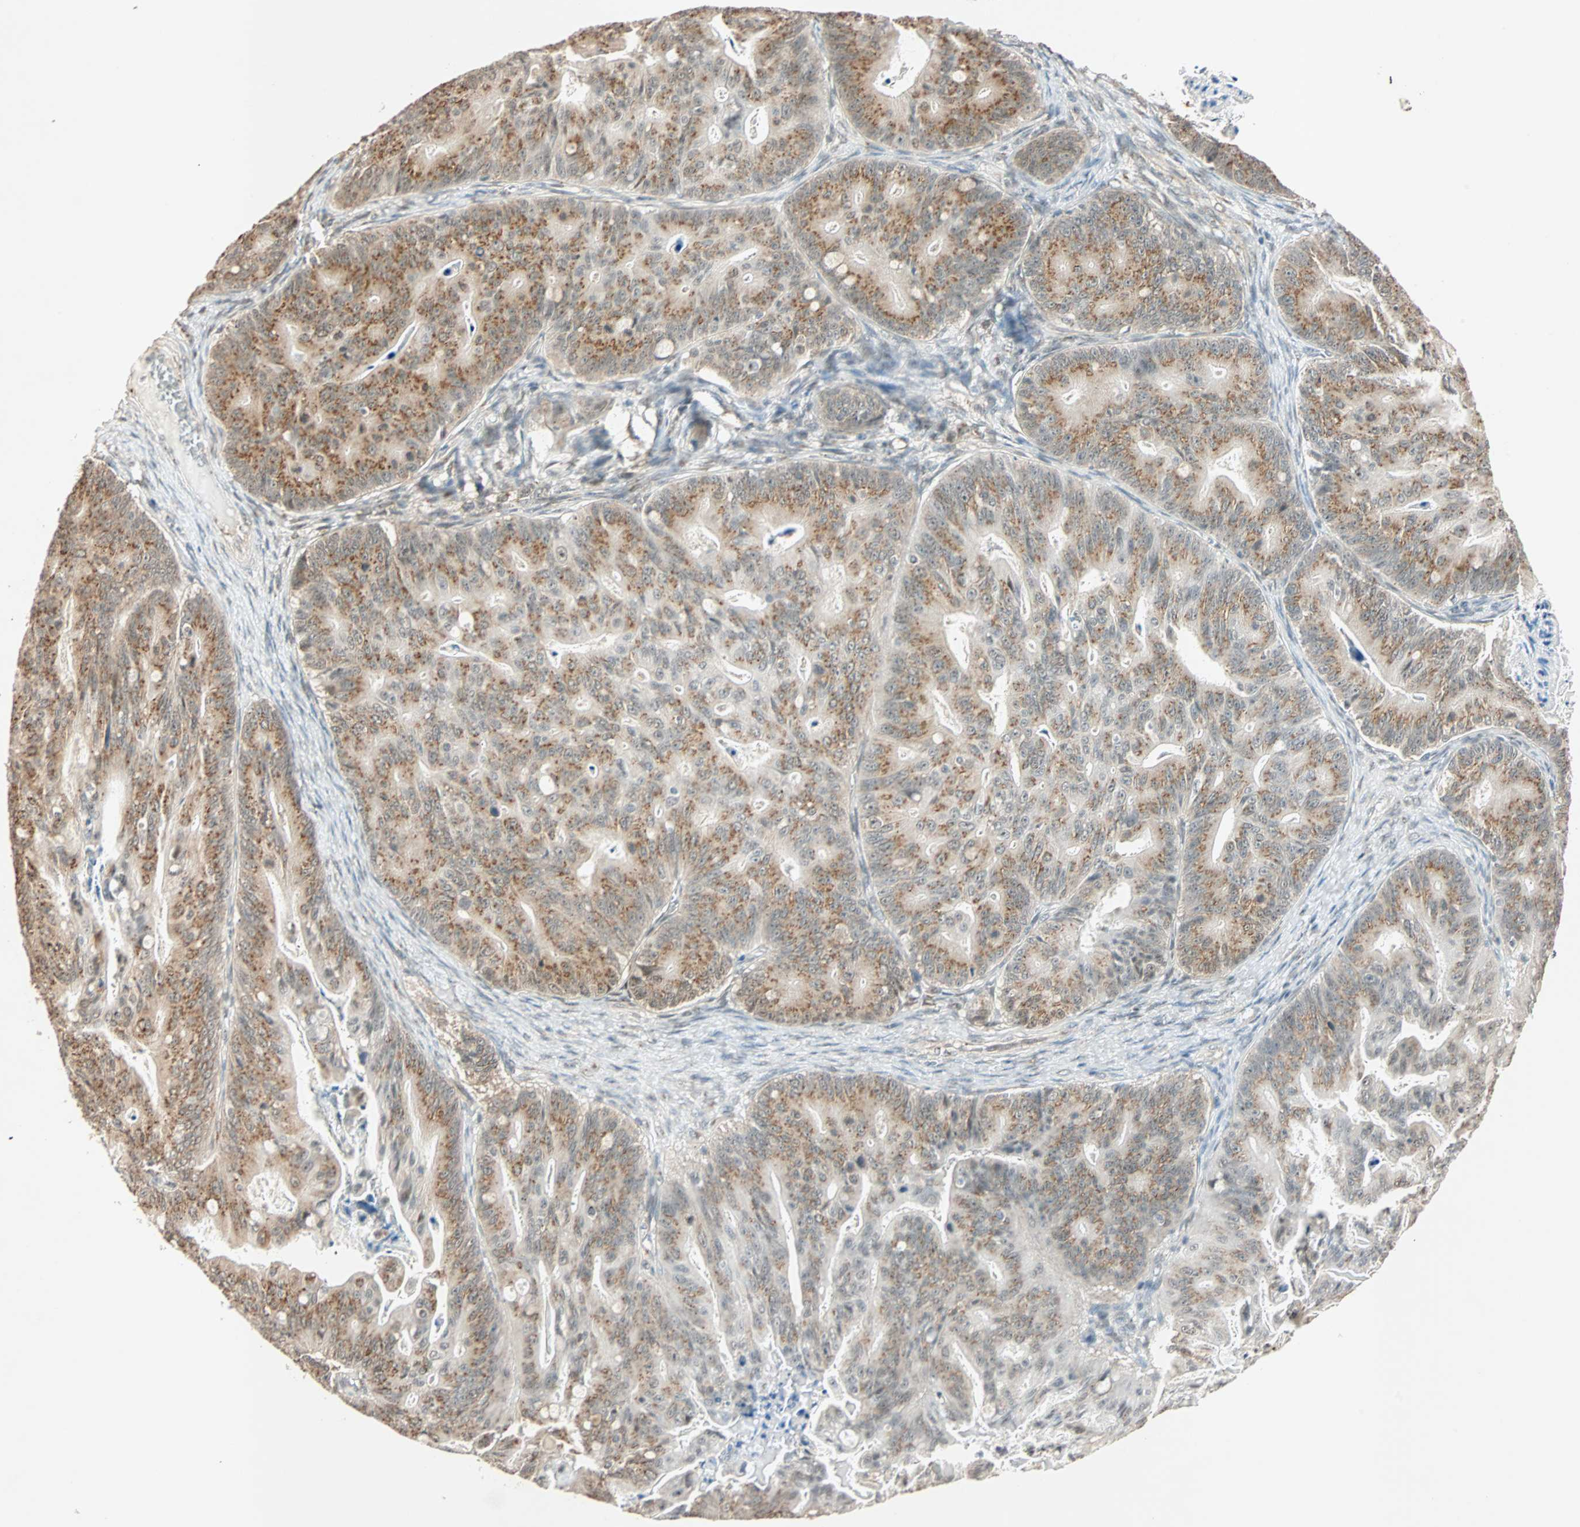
{"staining": {"intensity": "moderate", "quantity": "25%-75%", "location": "cytoplasmic/membranous"}, "tissue": "ovarian cancer", "cell_type": "Tumor cells", "image_type": "cancer", "snomed": [{"axis": "morphology", "description": "Cystadenocarcinoma, mucinous, NOS"}, {"axis": "topography", "description": "Ovary"}], "caption": "Mucinous cystadenocarcinoma (ovarian) stained with a protein marker displays moderate staining in tumor cells.", "gene": "PRDM2", "patient": {"sex": "female", "age": 36}}